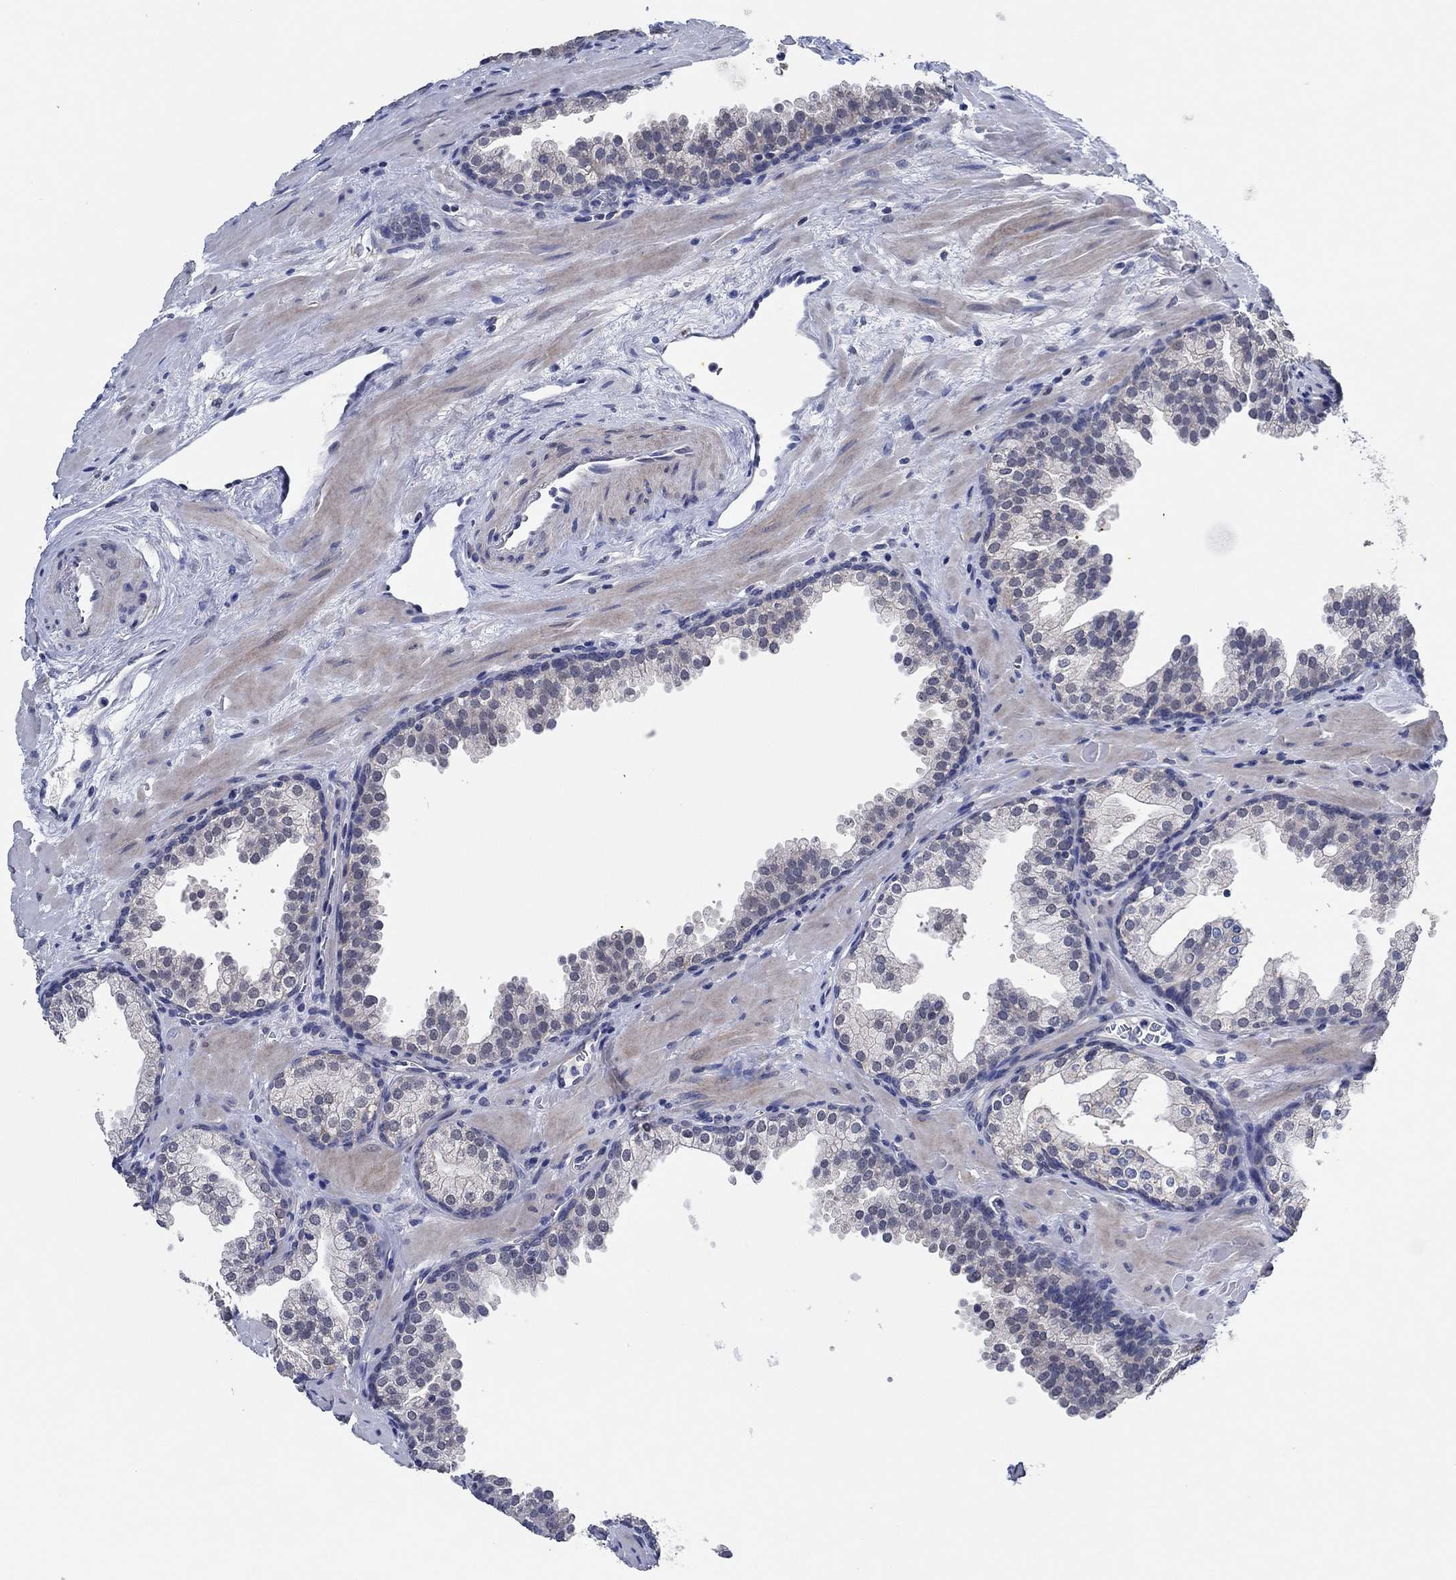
{"staining": {"intensity": "negative", "quantity": "none", "location": "none"}, "tissue": "prostate cancer", "cell_type": "Tumor cells", "image_type": "cancer", "snomed": [{"axis": "morphology", "description": "Adenocarcinoma, NOS"}, {"axis": "topography", "description": "Prostate"}], "caption": "DAB immunohistochemical staining of human prostate cancer displays no significant expression in tumor cells.", "gene": "PRRT3", "patient": {"sex": "male", "age": 66}}